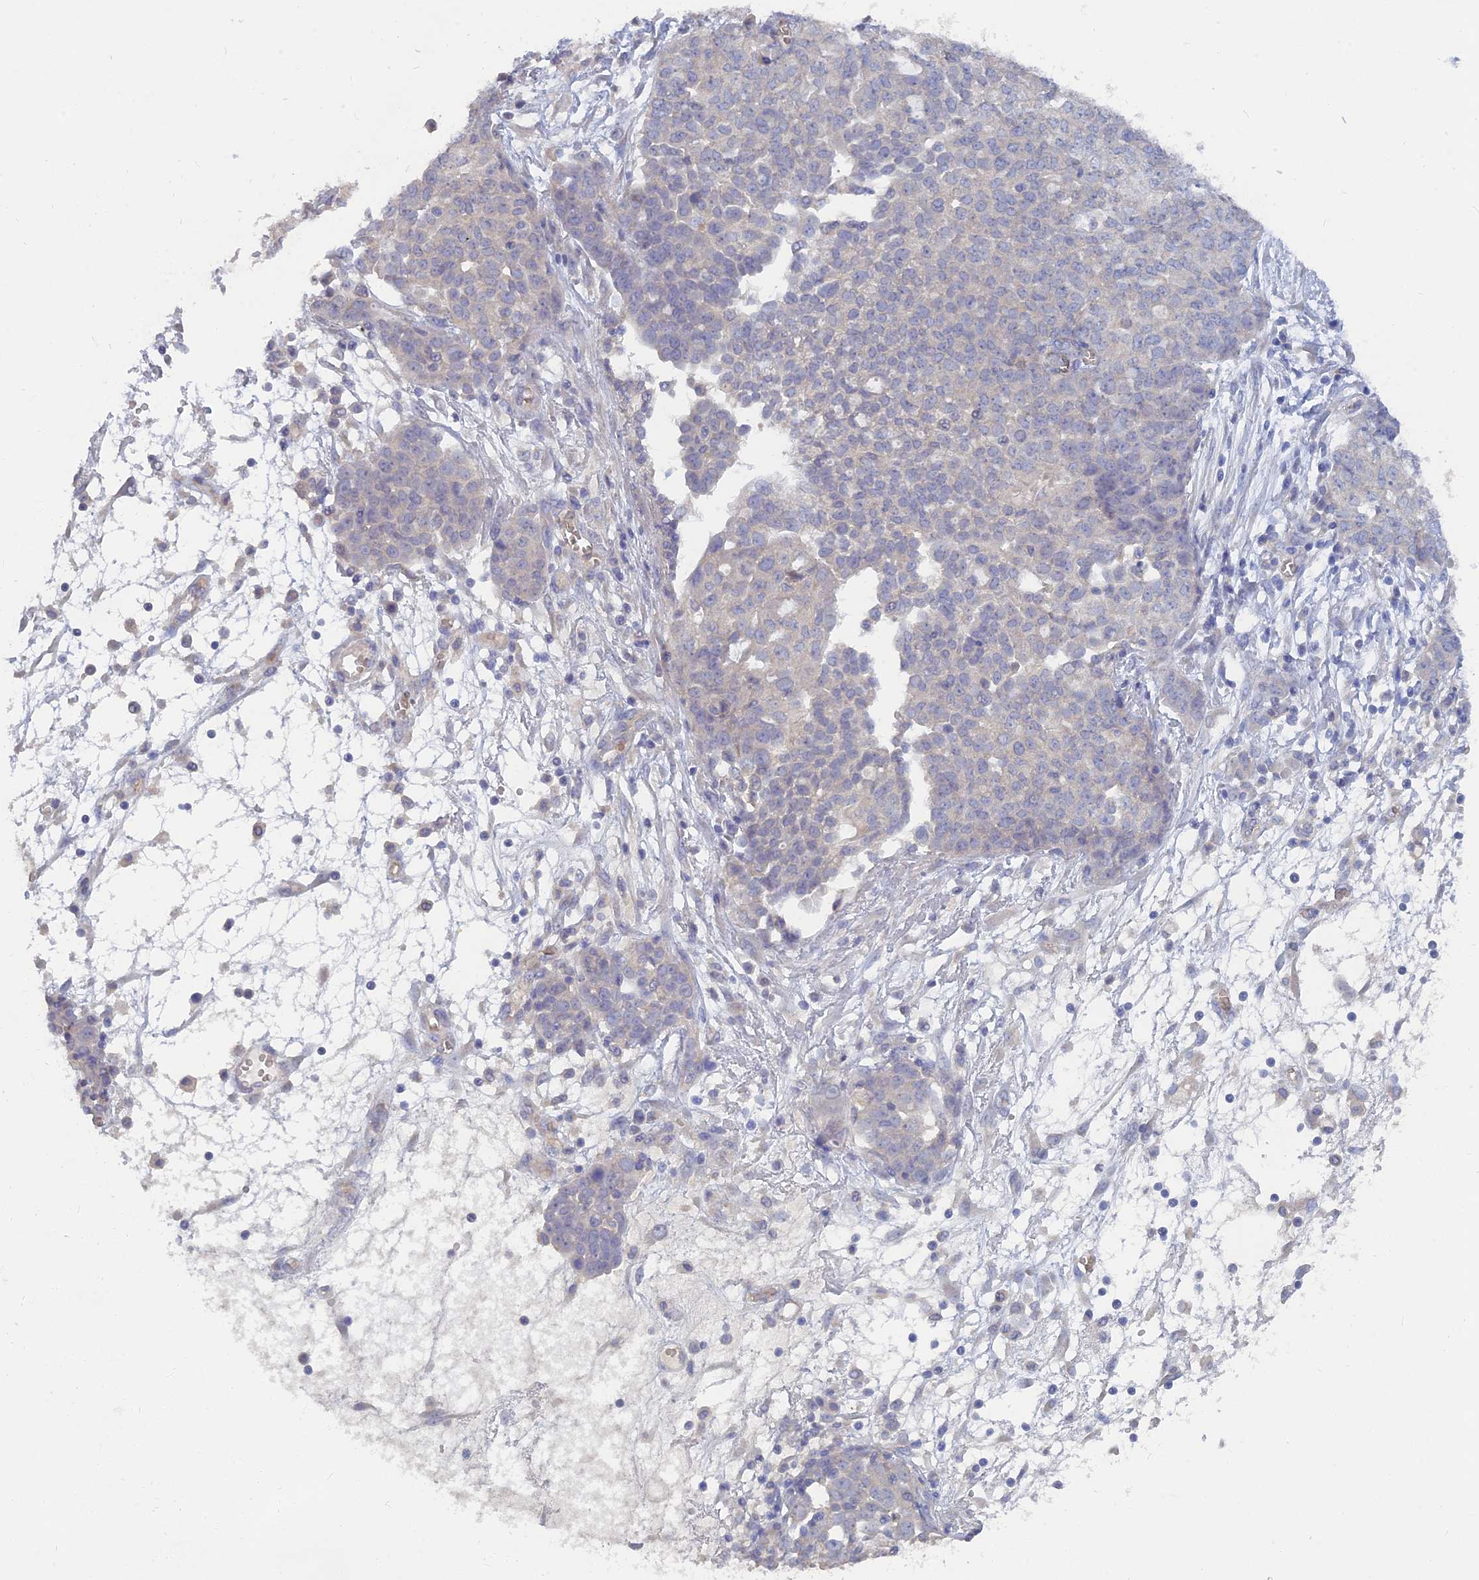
{"staining": {"intensity": "negative", "quantity": "none", "location": "none"}, "tissue": "ovarian cancer", "cell_type": "Tumor cells", "image_type": "cancer", "snomed": [{"axis": "morphology", "description": "Cystadenocarcinoma, serous, NOS"}, {"axis": "topography", "description": "Soft tissue"}, {"axis": "topography", "description": "Ovary"}], "caption": "DAB (3,3'-diaminobenzidine) immunohistochemical staining of human ovarian cancer exhibits no significant positivity in tumor cells.", "gene": "ARRDC1", "patient": {"sex": "female", "age": 57}}